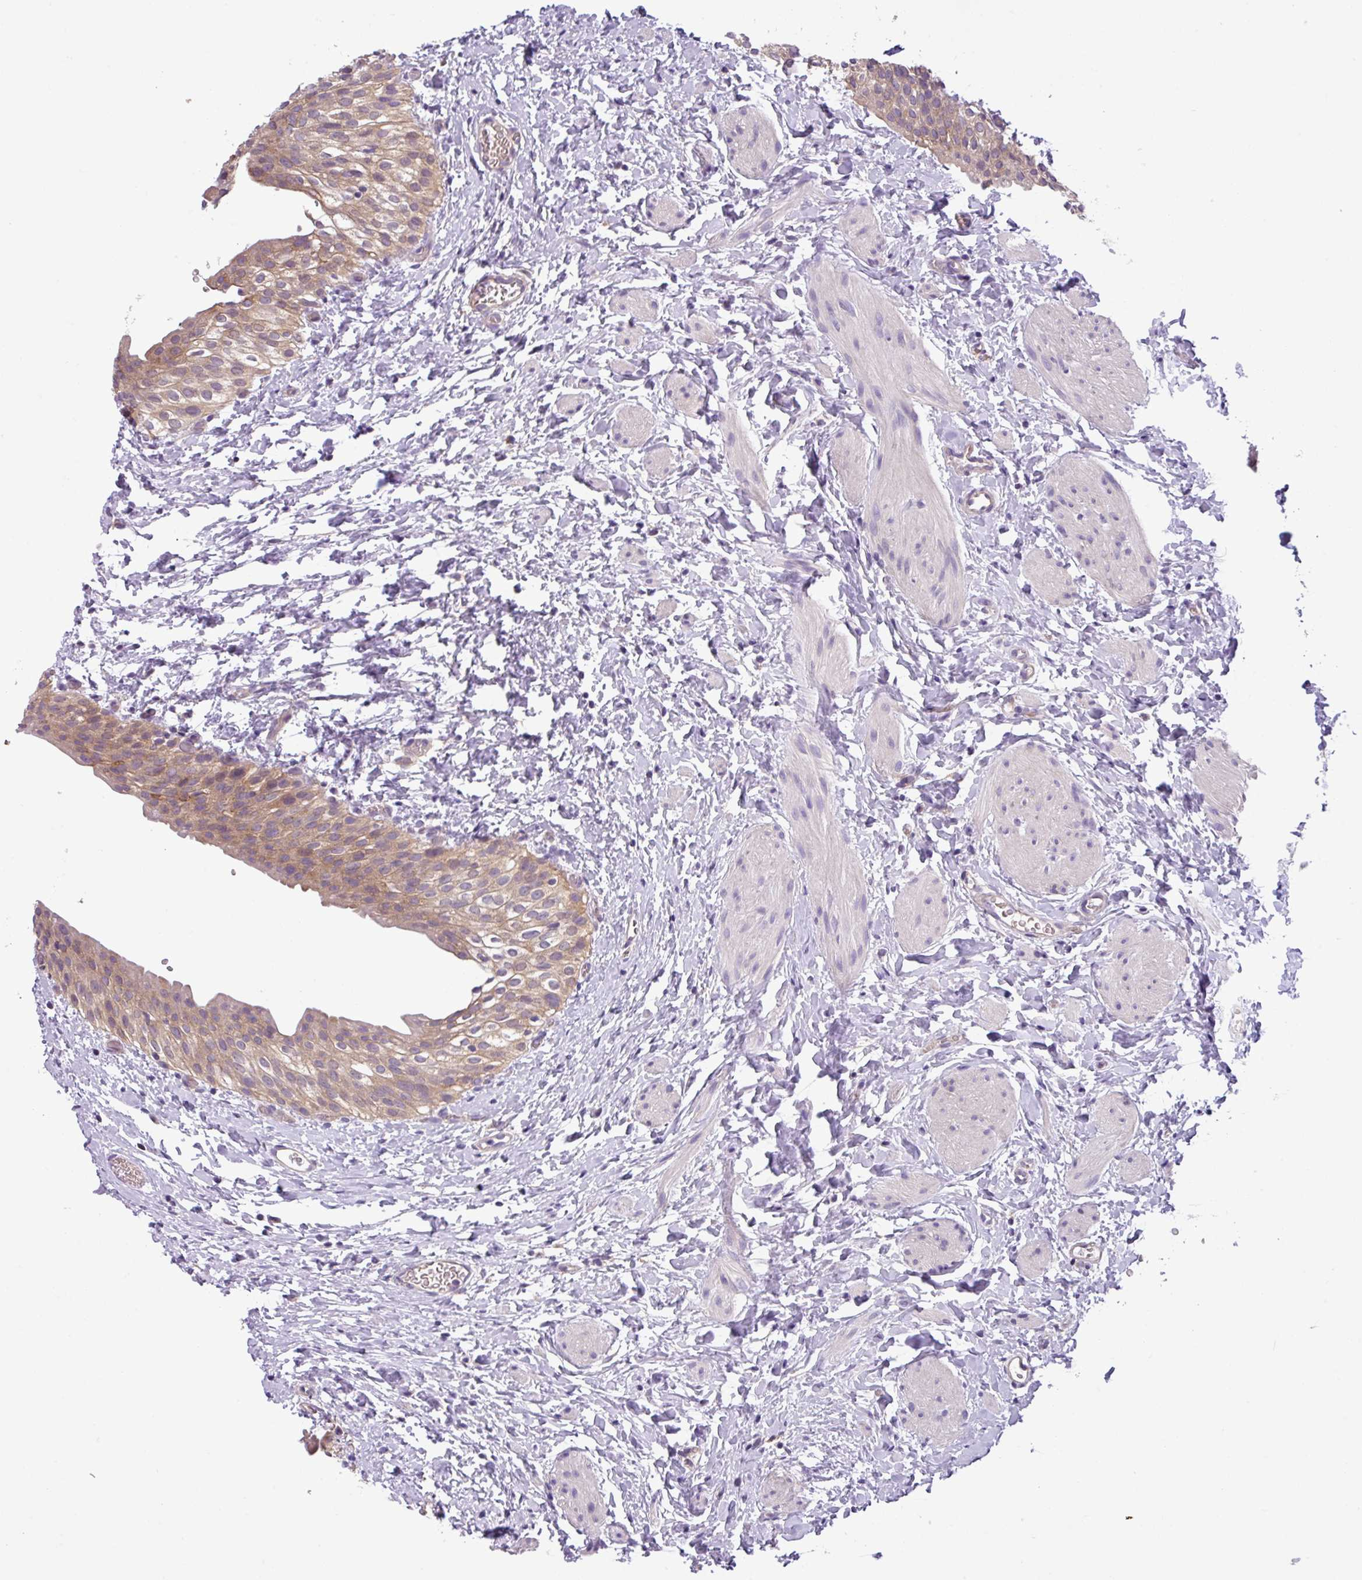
{"staining": {"intensity": "moderate", "quantity": ">75%", "location": "cytoplasmic/membranous"}, "tissue": "urinary bladder", "cell_type": "Urothelial cells", "image_type": "normal", "snomed": [{"axis": "morphology", "description": "Normal tissue, NOS"}, {"axis": "topography", "description": "Urinary bladder"}], "caption": "Urinary bladder stained for a protein demonstrates moderate cytoplasmic/membranous positivity in urothelial cells.", "gene": "SLC23A2", "patient": {"sex": "male", "age": 1}}